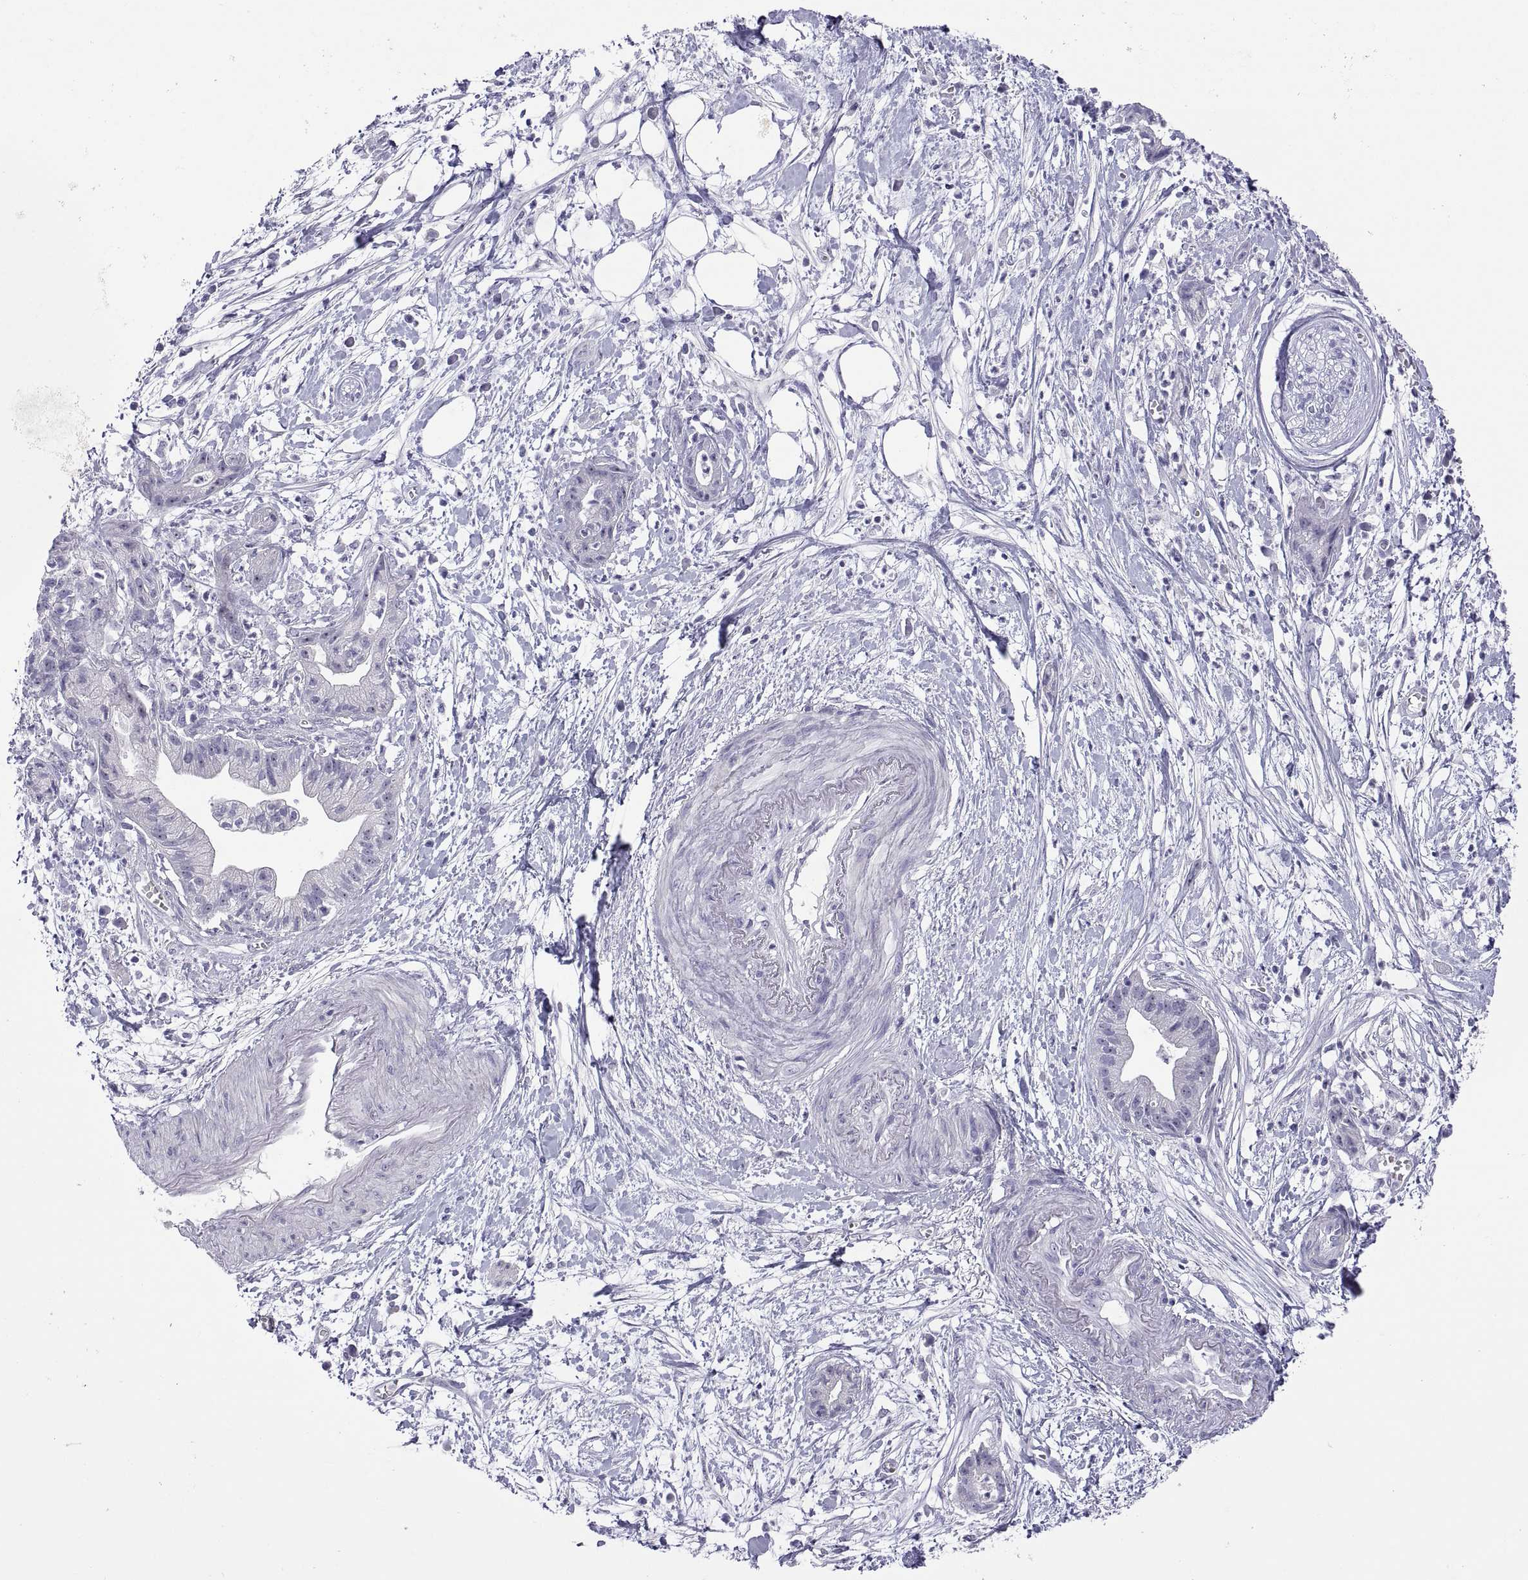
{"staining": {"intensity": "negative", "quantity": "none", "location": "none"}, "tissue": "pancreatic cancer", "cell_type": "Tumor cells", "image_type": "cancer", "snomed": [{"axis": "morphology", "description": "Normal tissue, NOS"}, {"axis": "morphology", "description": "Adenocarcinoma, NOS"}, {"axis": "topography", "description": "Lymph node"}, {"axis": "topography", "description": "Pancreas"}], "caption": "This is a image of immunohistochemistry (IHC) staining of adenocarcinoma (pancreatic), which shows no expression in tumor cells.", "gene": "VSX2", "patient": {"sex": "female", "age": 58}}